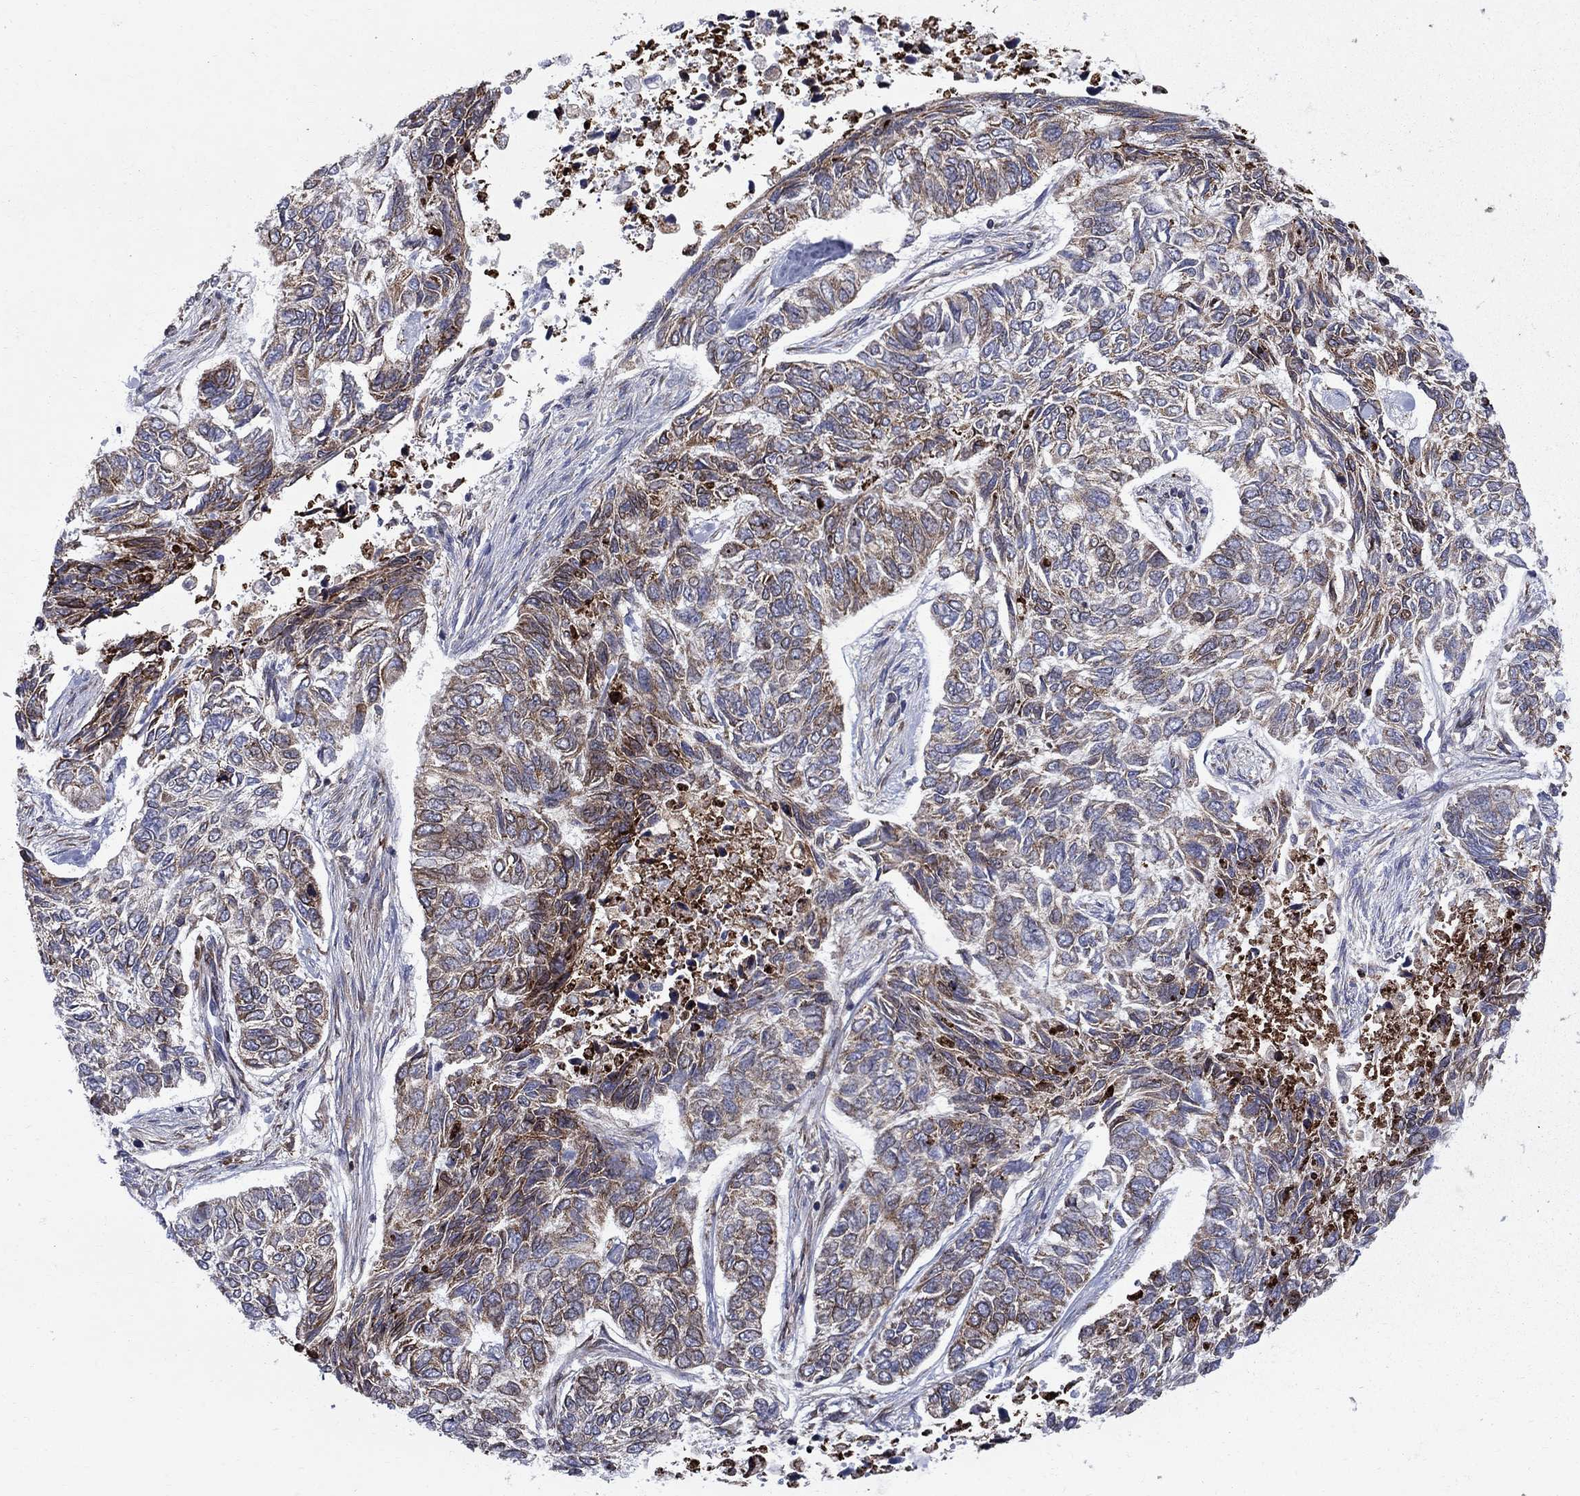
{"staining": {"intensity": "moderate", "quantity": "25%-75%", "location": "cytoplasmic/membranous,nuclear"}, "tissue": "skin cancer", "cell_type": "Tumor cells", "image_type": "cancer", "snomed": [{"axis": "morphology", "description": "Basal cell carcinoma"}, {"axis": "topography", "description": "Skin"}], "caption": "Immunohistochemistry (IHC) (DAB (3,3'-diaminobenzidine)) staining of basal cell carcinoma (skin) displays moderate cytoplasmic/membranous and nuclear protein expression in approximately 25%-75% of tumor cells.", "gene": "CAB39L", "patient": {"sex": "female", "age": 65}}